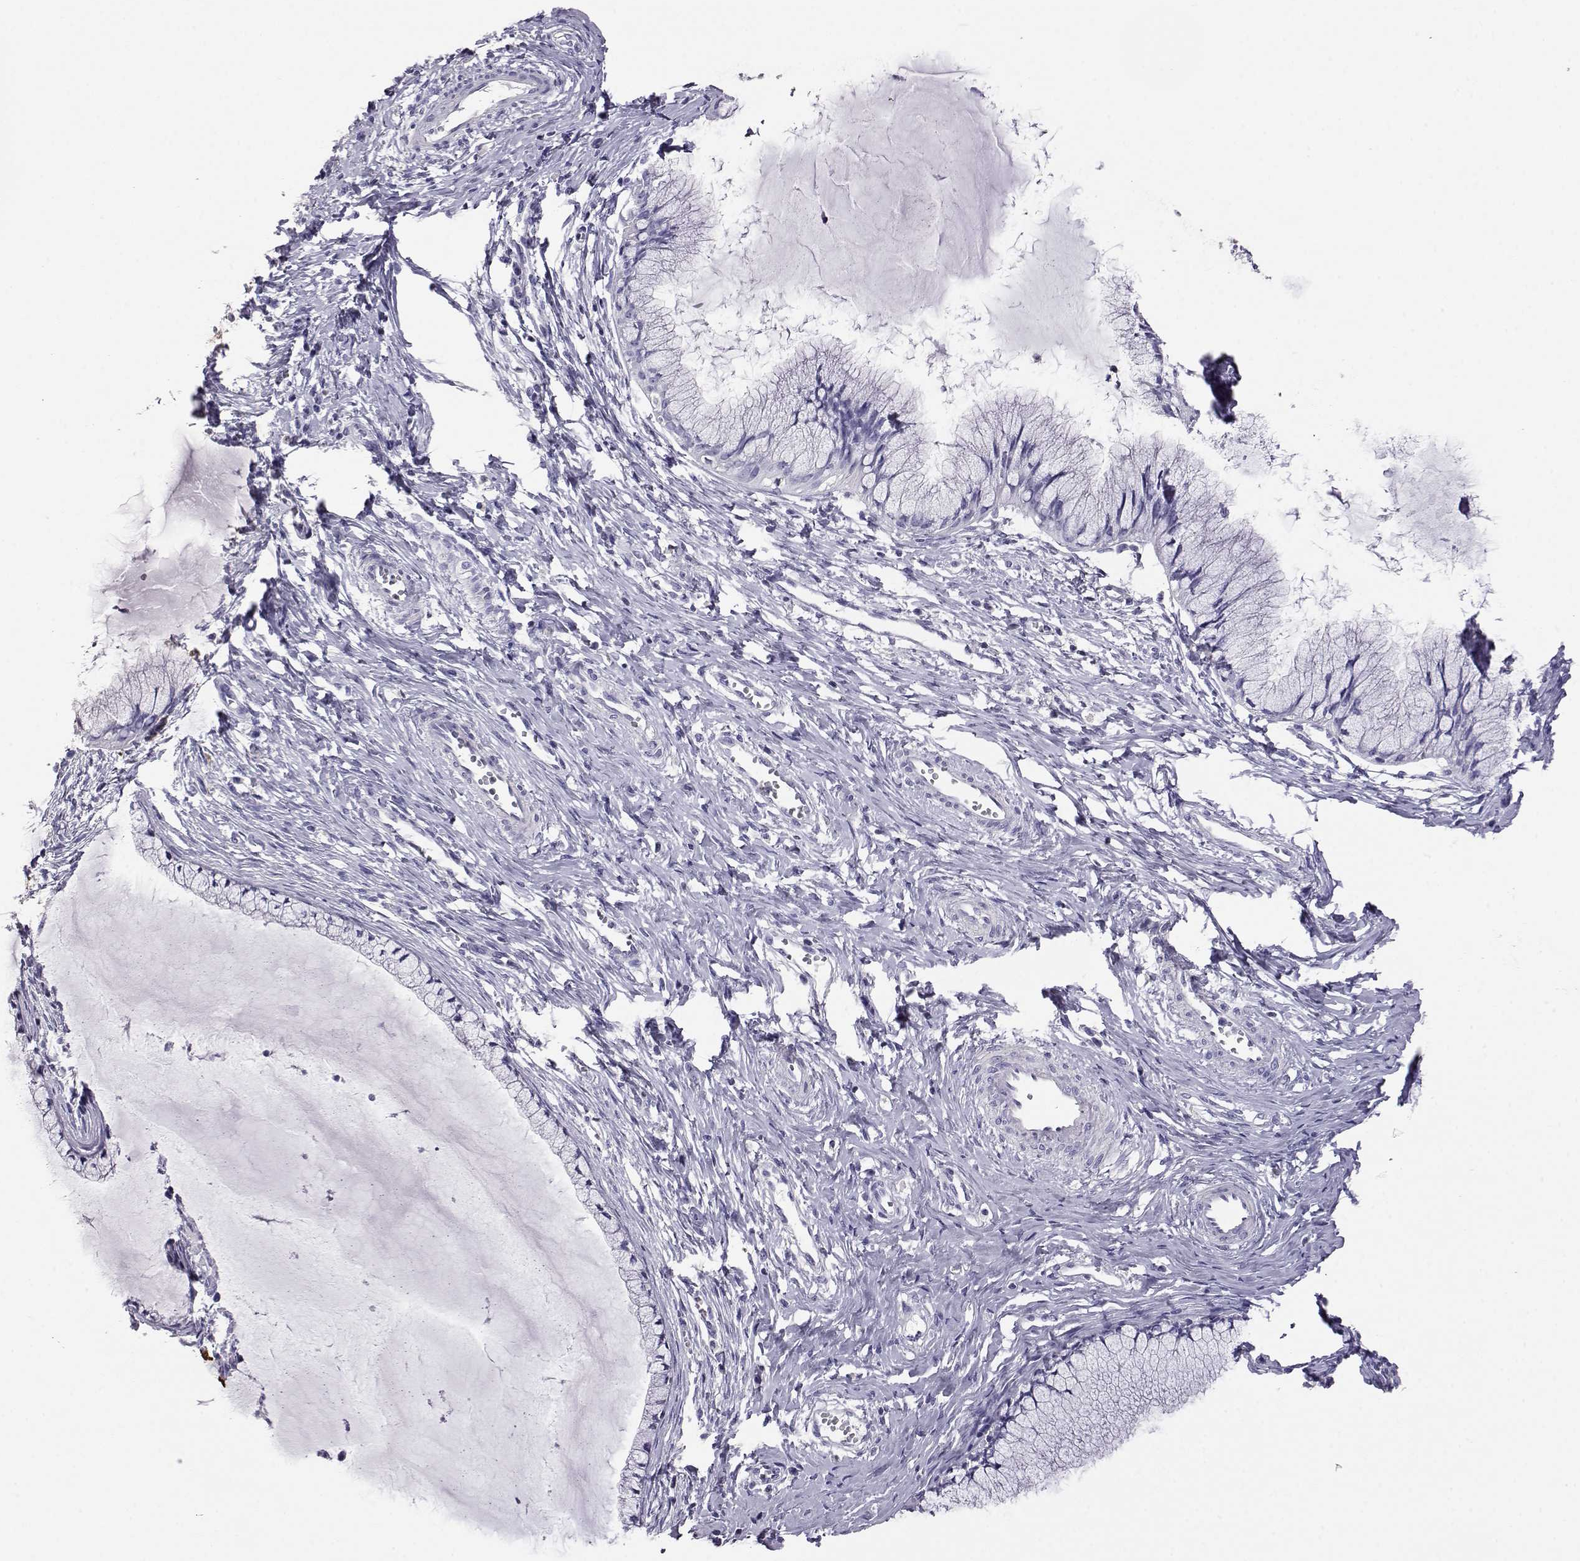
{"staining": {"intensity": "negative", "quantity": "none", "location": "none"}, "tissue": "cervical cancer", "cell_type": "Tumor cells", "image_type": "cancer", "snomed": [{"axis": "morphology", "description": "Squamous cell carcinoma, NOS"}, {"axis": "topography", "description": "Cervix"}], "caption": "Immunohistochemistry photomicrograph of human cervical cancer (squamous cell carcinoma) stained for a protein (brown), which displays no staining in tumor cells. (DAB (3,3'-diaminobenzidine) immunohistochemistry visualized using brightfield microscopy, high magnification).", "gene": "AKR1B1", "patient": {"sex": "female", "age": 36}}